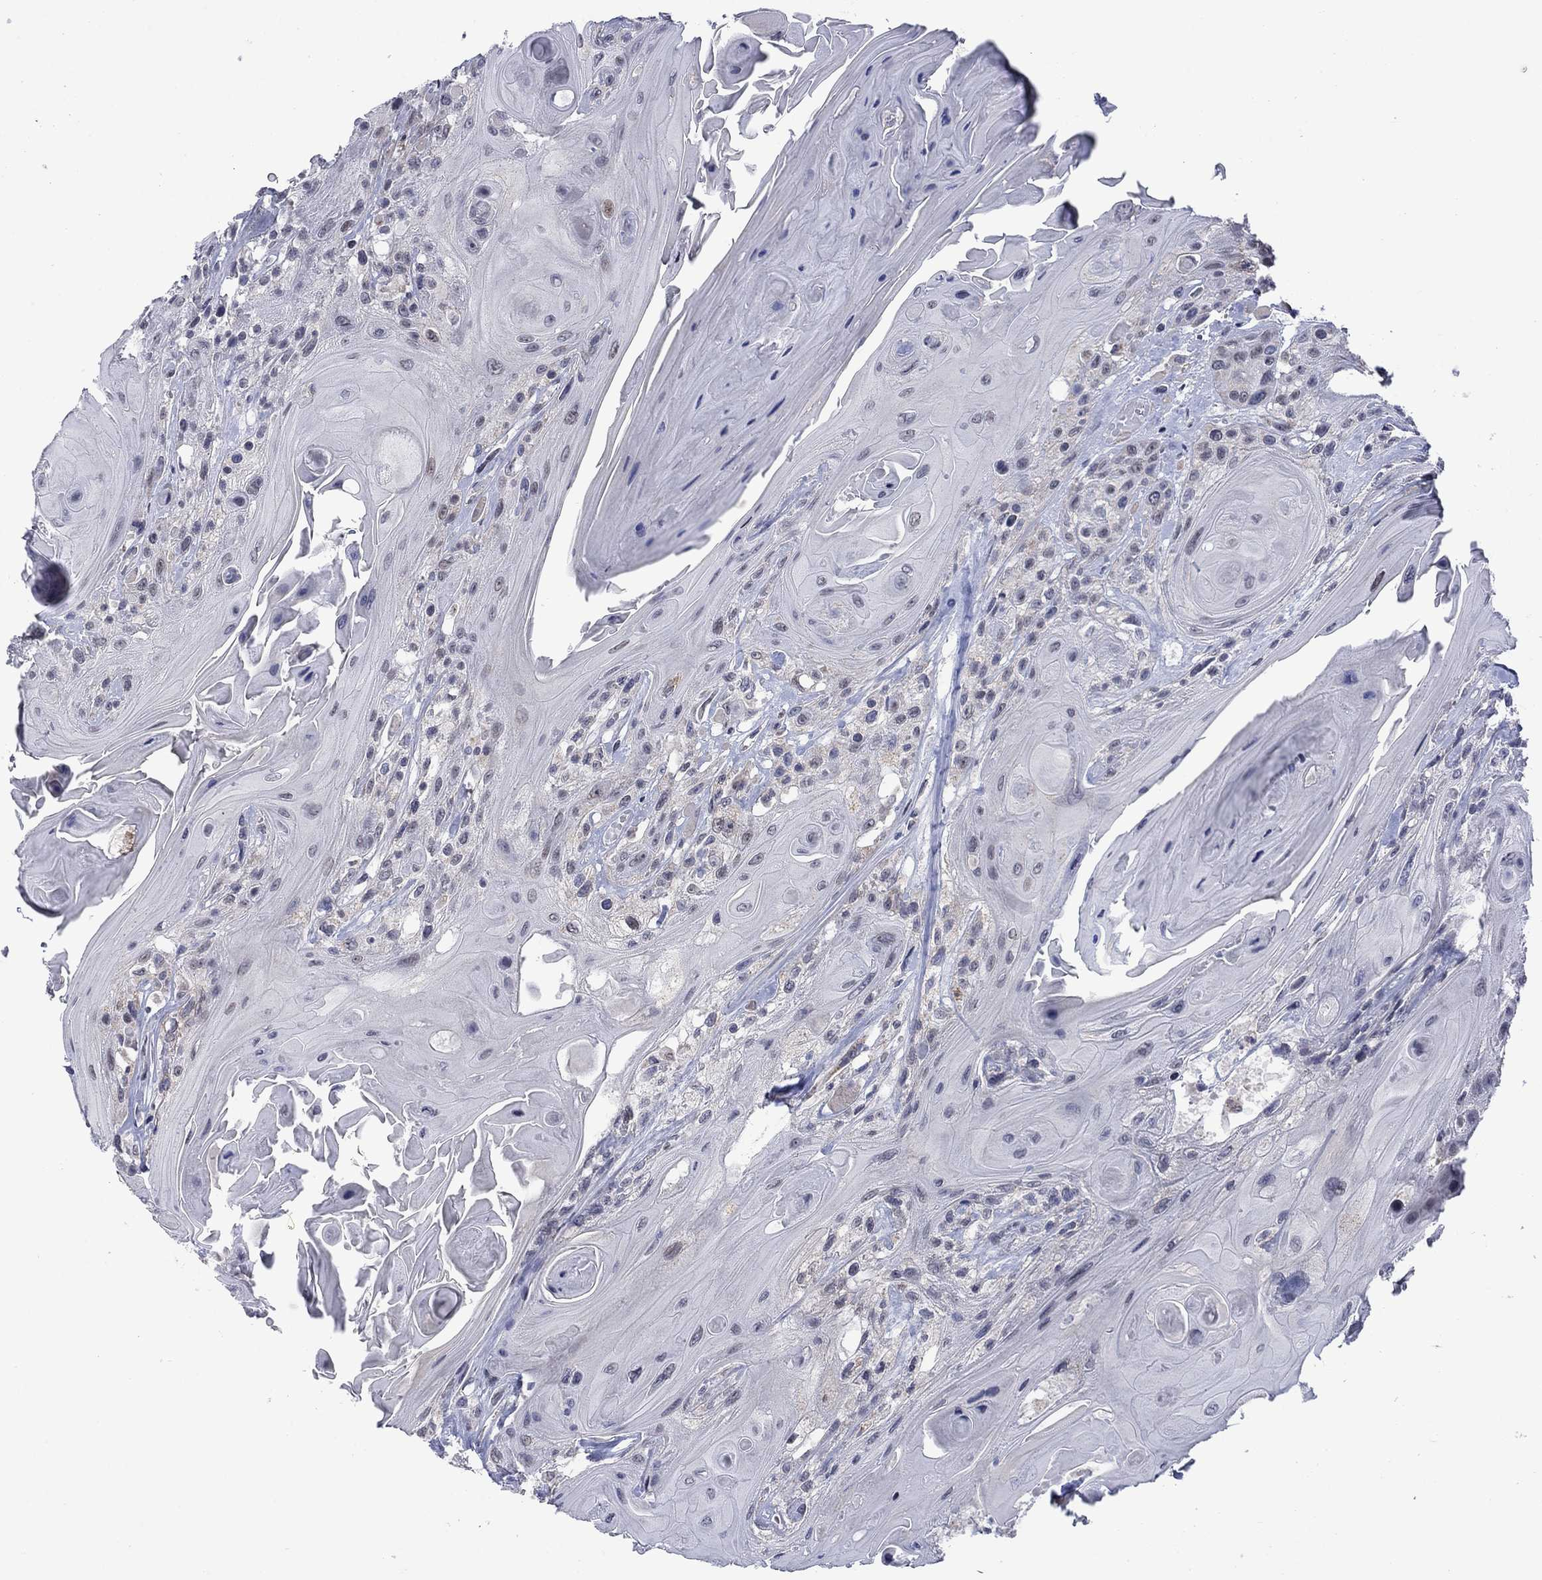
{"staining": {"intensity": "negative", "quantity": "none", "location": "none"}, "tissue": "head and neck cancer", "cell_type": "Tumor cells", "image_type": "cancer", "snomed": [{"axis": "morphology", "description": "Squamous cell carcinoma, NOS"}, {"axis": "topography", "description": "Head-Neck"}], "caption": "Tumor cells are negative for brown protein staining in squamous cell carcinoma (head and neck). (IHC, brightfield microscopy, high magnification).", "gene": "KCNJ16", "patient": {"sex": "female", "age": 59}}